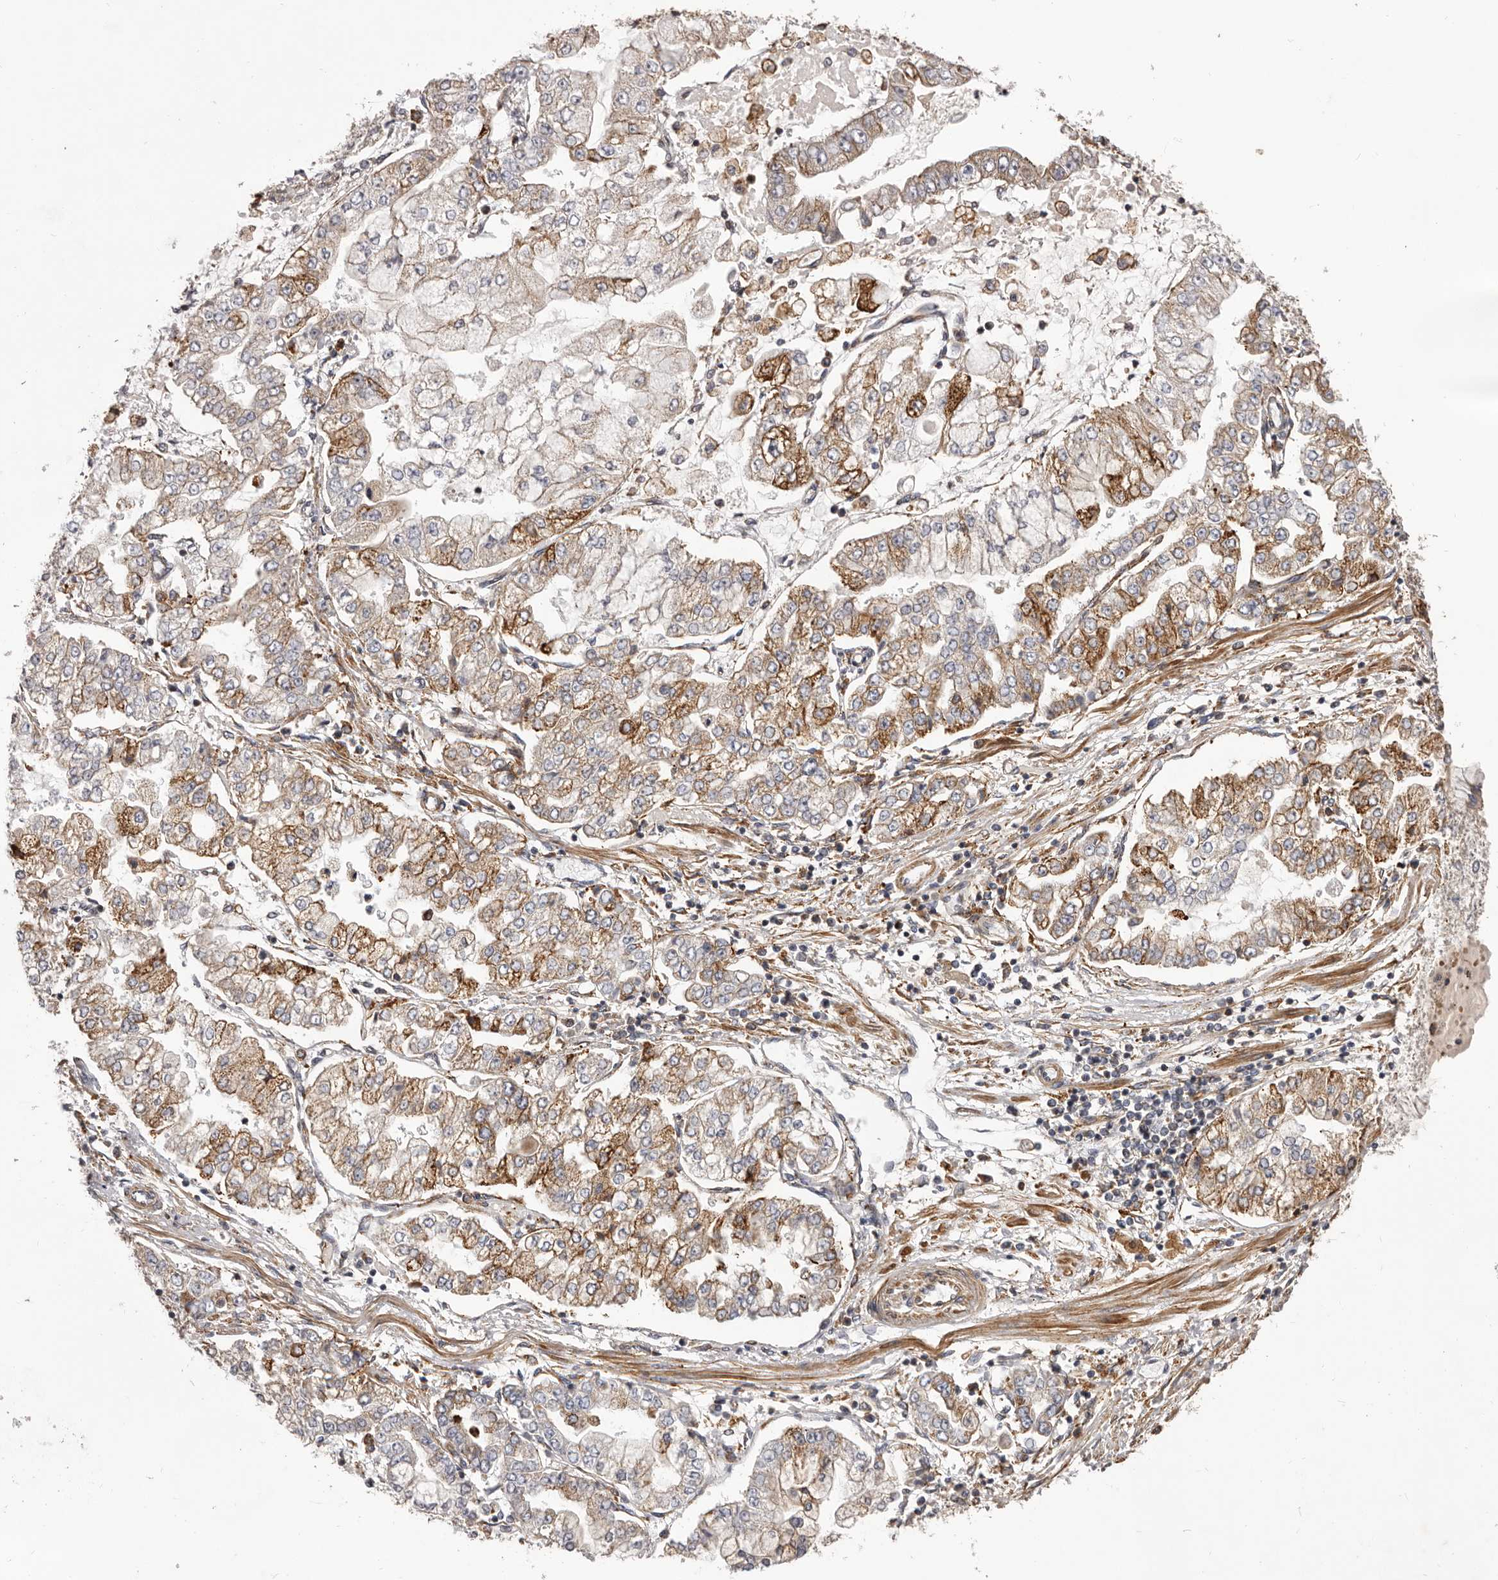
{"staining": {"intensity": "moderate", "quantity": "25%-75%", "location": "cytoplasmic/membranous"}, "tissue": "stomach cancer", "cell_type": "Tumor cells", "image_type": "cancer", "snomed": [{"axis": "morphology", "description": "Adenocarcinoma, NOS"}, {"axis": "topography", "description": "Stomach"}], "caption": "Protein expression analysis of adenocarcinoma (stomach) reveals moderate cytoplasmic/membranous positivity in approximately 25%-75% of tumor cells.", "gene": "ALPK1", "patient": {"sex": "male", "age": 76}}